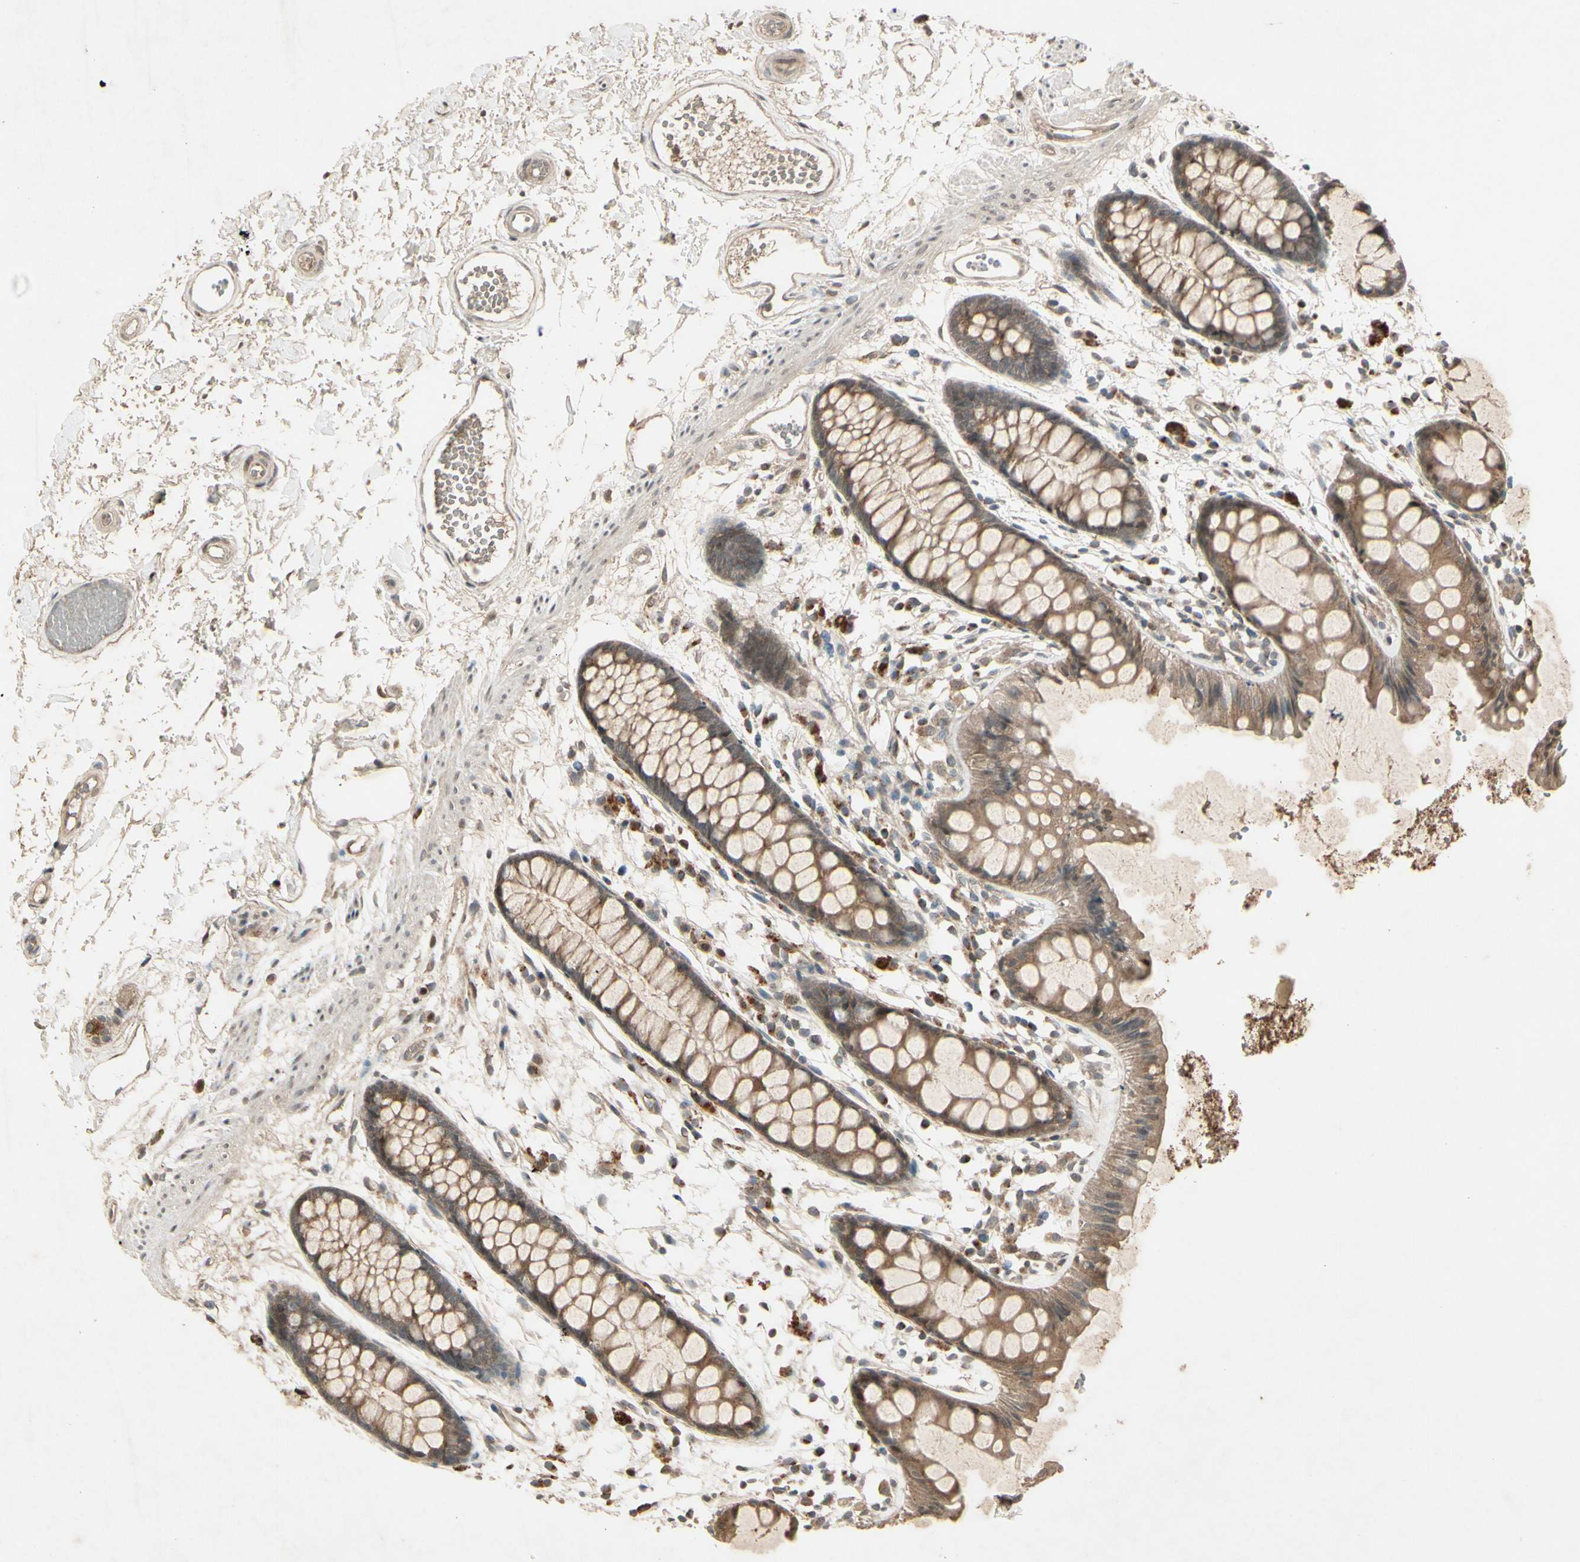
{"staining": {"intensity": "moderate", "quantity": ">75%", "location": "cytoplasmic/membranous"}, "tissue": "rectum", "cell_type": "Glandular cells", "image_type": "normal", "snomed": [{"axis": "morphology", "description": "Normal tissue, NOS"}, {"axis": "topography", "description": "Rectum"}], "caption": "A brown stain labels moderate cytoplasmic/membranous positivity of a protein in glandular cells of normal rectum. (Brightfield microscopy of DAB IHC at high magnification).", "gene": "FHDC1", "patient": {"sex": "female", "age": 66}}